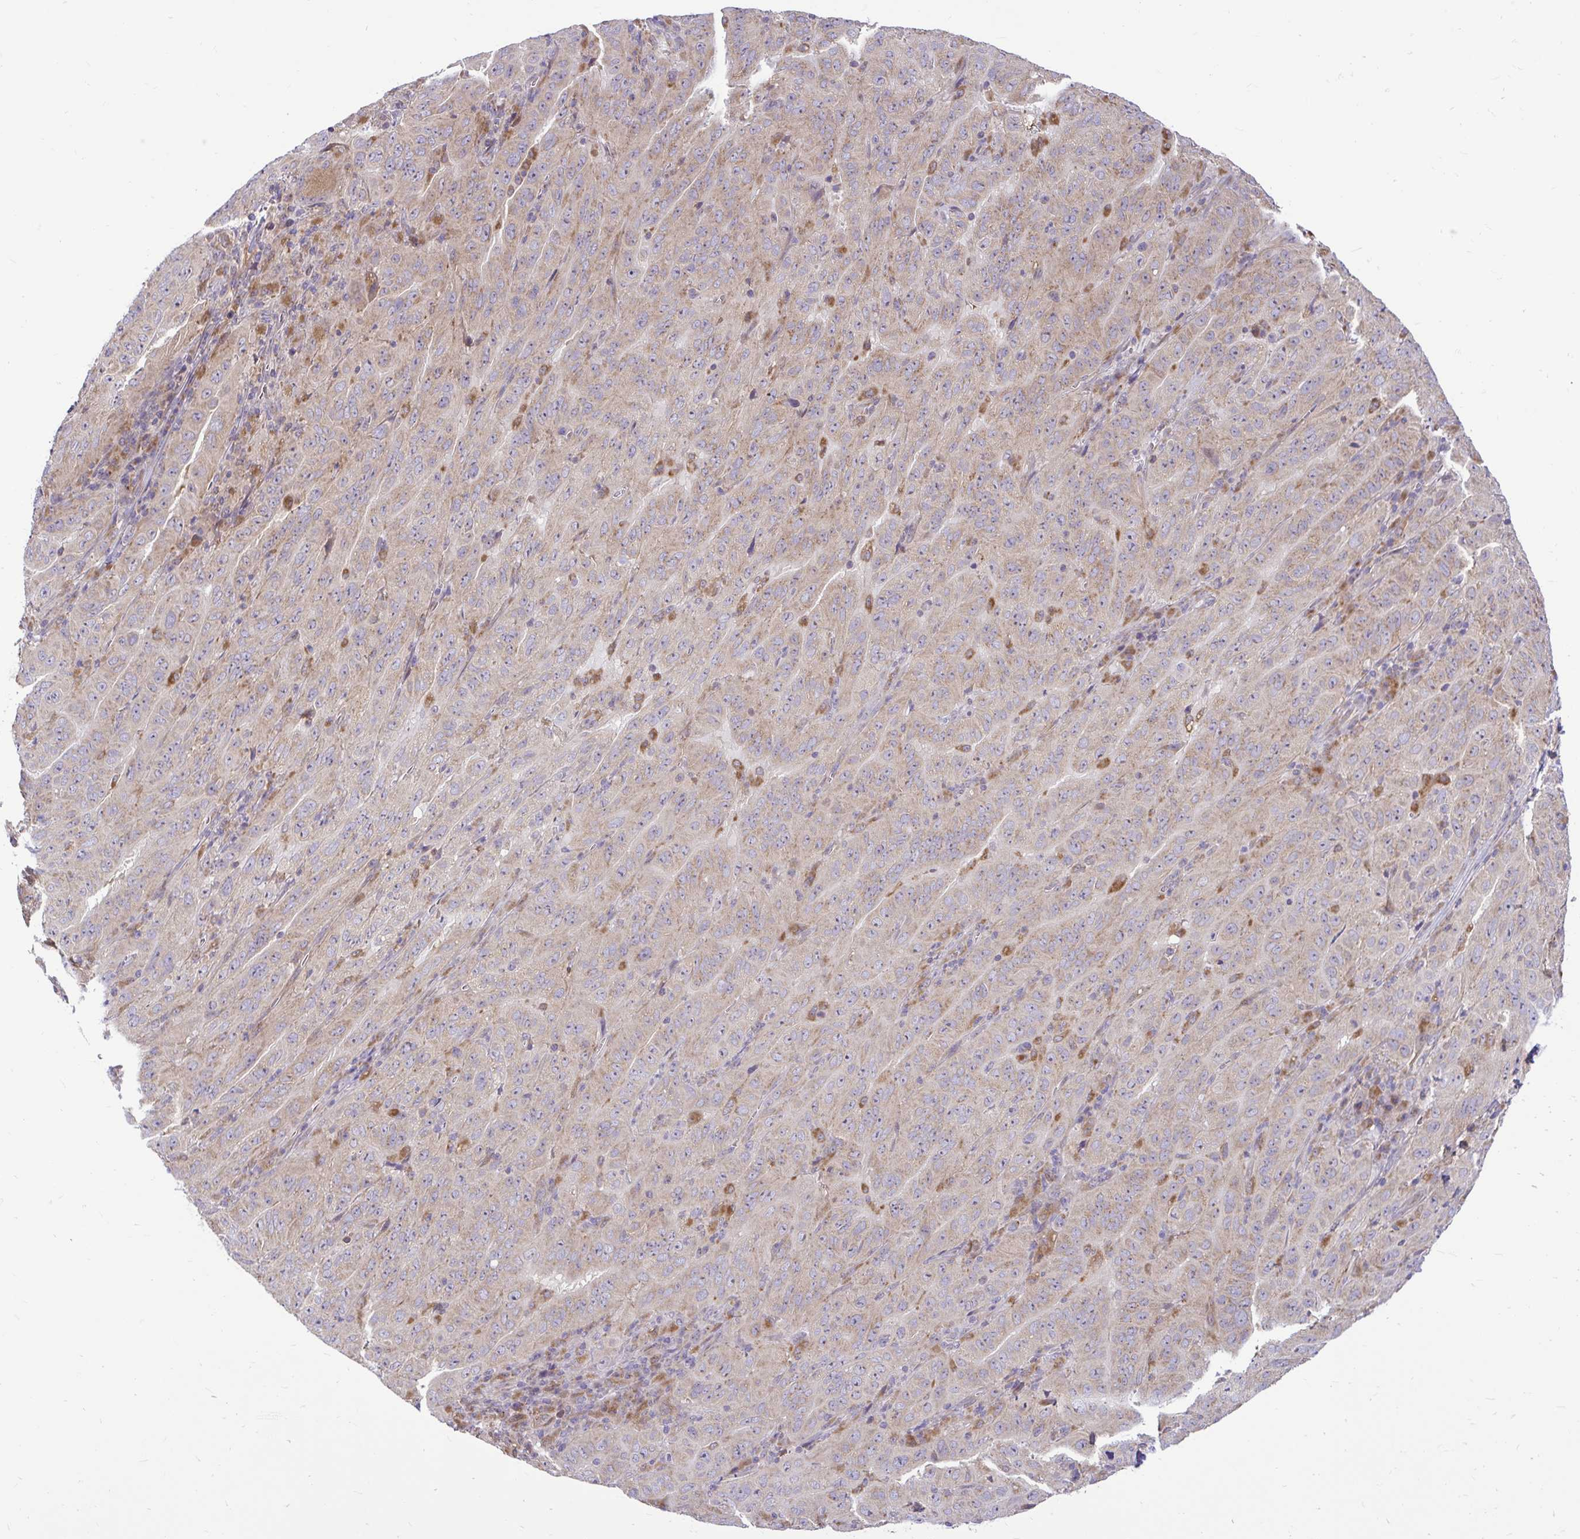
{"staining": {"intensity": "weak", "quantity": ">75%", "location": "cytoplasmic/membranous"}, "tissue": "pancreatic cancer", "cell_type": "Tumor cells", "image_type": "cancer", "snomed": [{"axis": "morphology", "description": "Adenocarcinoma, NOS"}, {"axis": "topography", "description": "Pancreas"}], "caption": "Tumor cells reveal low levels of weak cytoplasmic/membranous staining in approximately >75% of cells in adenocarcinoma (pancreatic). The staining was performed using DAB to visualize the protein expression in brown, while the nuclei were stained in blue with hematoxylin (Magnification: 20x).", "gene": "VTI1B", "patient": {"sex": "male", "age": 63}}